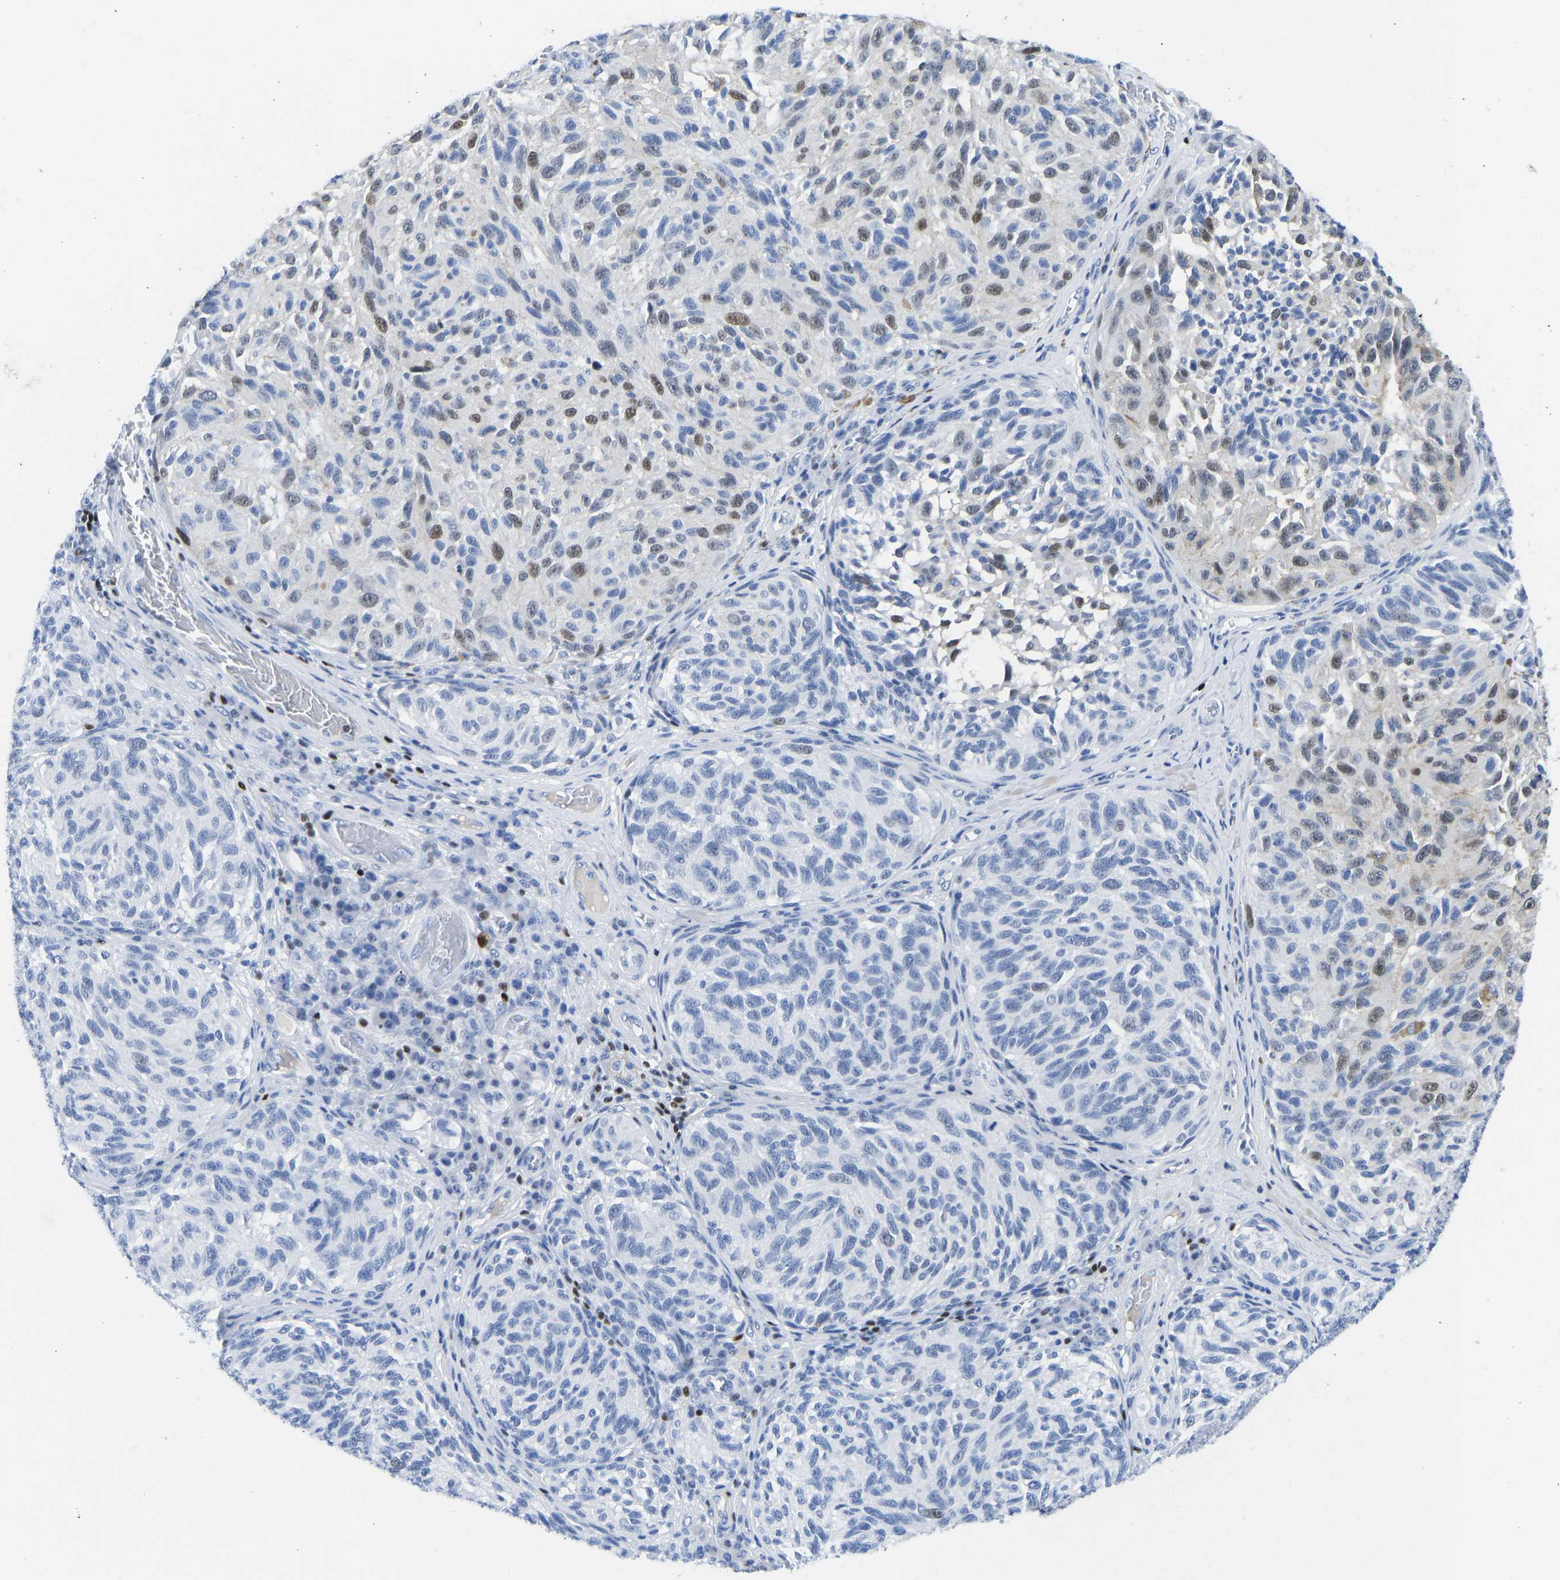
{"staining": {"intensity": "moderate", "quantity": "25%-75%", "location": "nuclear"}, "tissue": "melanoma", "cell_type": "Tumor cells", "image_type": "cancer", "snomed": [{"axis": "morphology", "description": "Malignant melanoma, NOS"}, {"axis": "topography", "description": "Skin"}], "caption": "Melanoma stained for a protein displays moderate nuclear positivity in tumor cells.", "gene": "TCF7", "patient": {"sex": "female", "age": 73}}